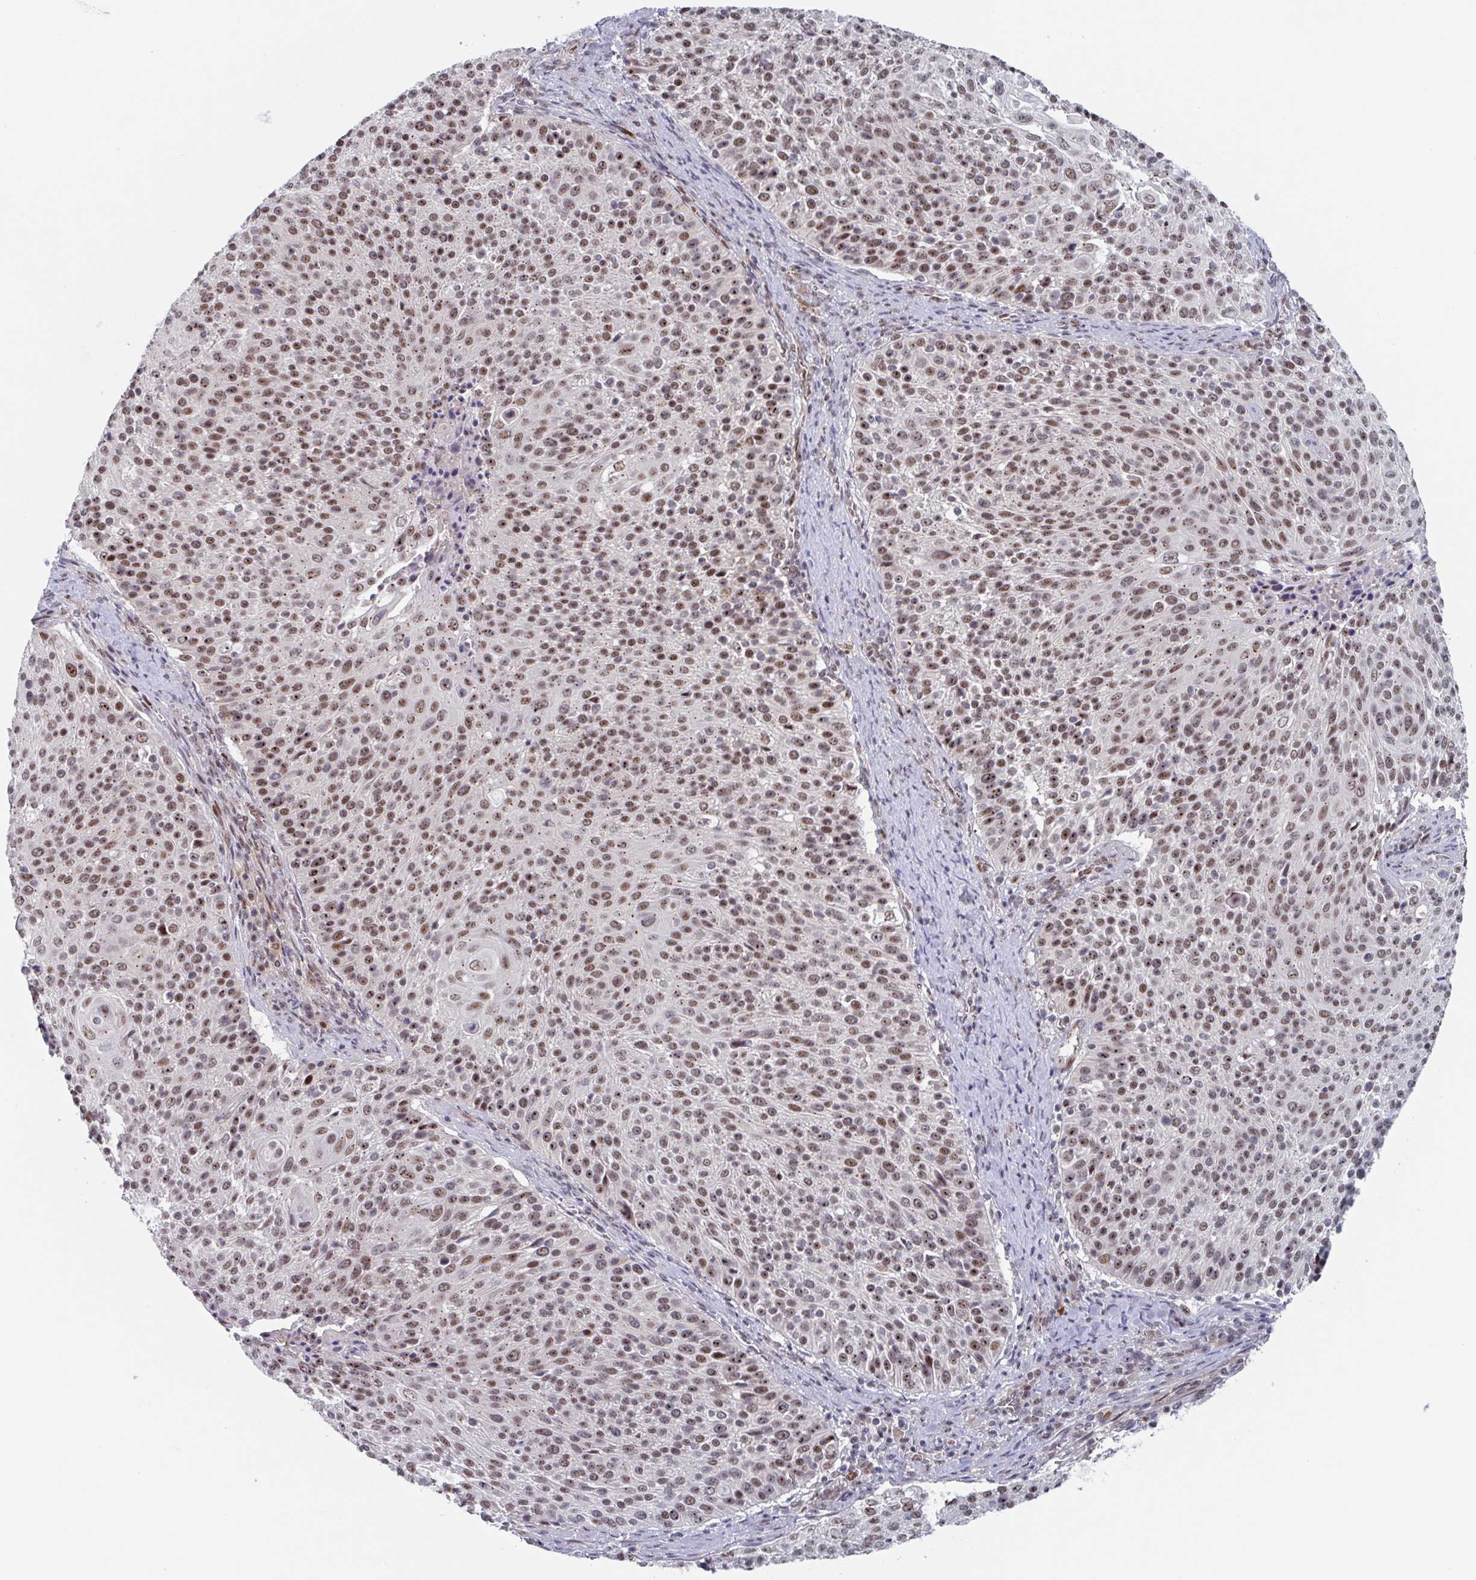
{"staining": {"intensity": "moderate", "quantity": ">75%", "location": "nuclear"}, "tissue": "cervical cancer", "cell_type": "Tumor cells", "image_type": "cancer", "snomed": [{"axis": "morphology", "description": "Squamous cell carcinoma, NOS"}, {"axis": "topography", "description": "Cervix"}], "caption": "Squamous cell carcinoma (cervical) tissue reveals moderate nuclear expression in approximately >75% of tumor cells", "gene": "RNF212", "patient": {"sex": "female", "age": 31}}